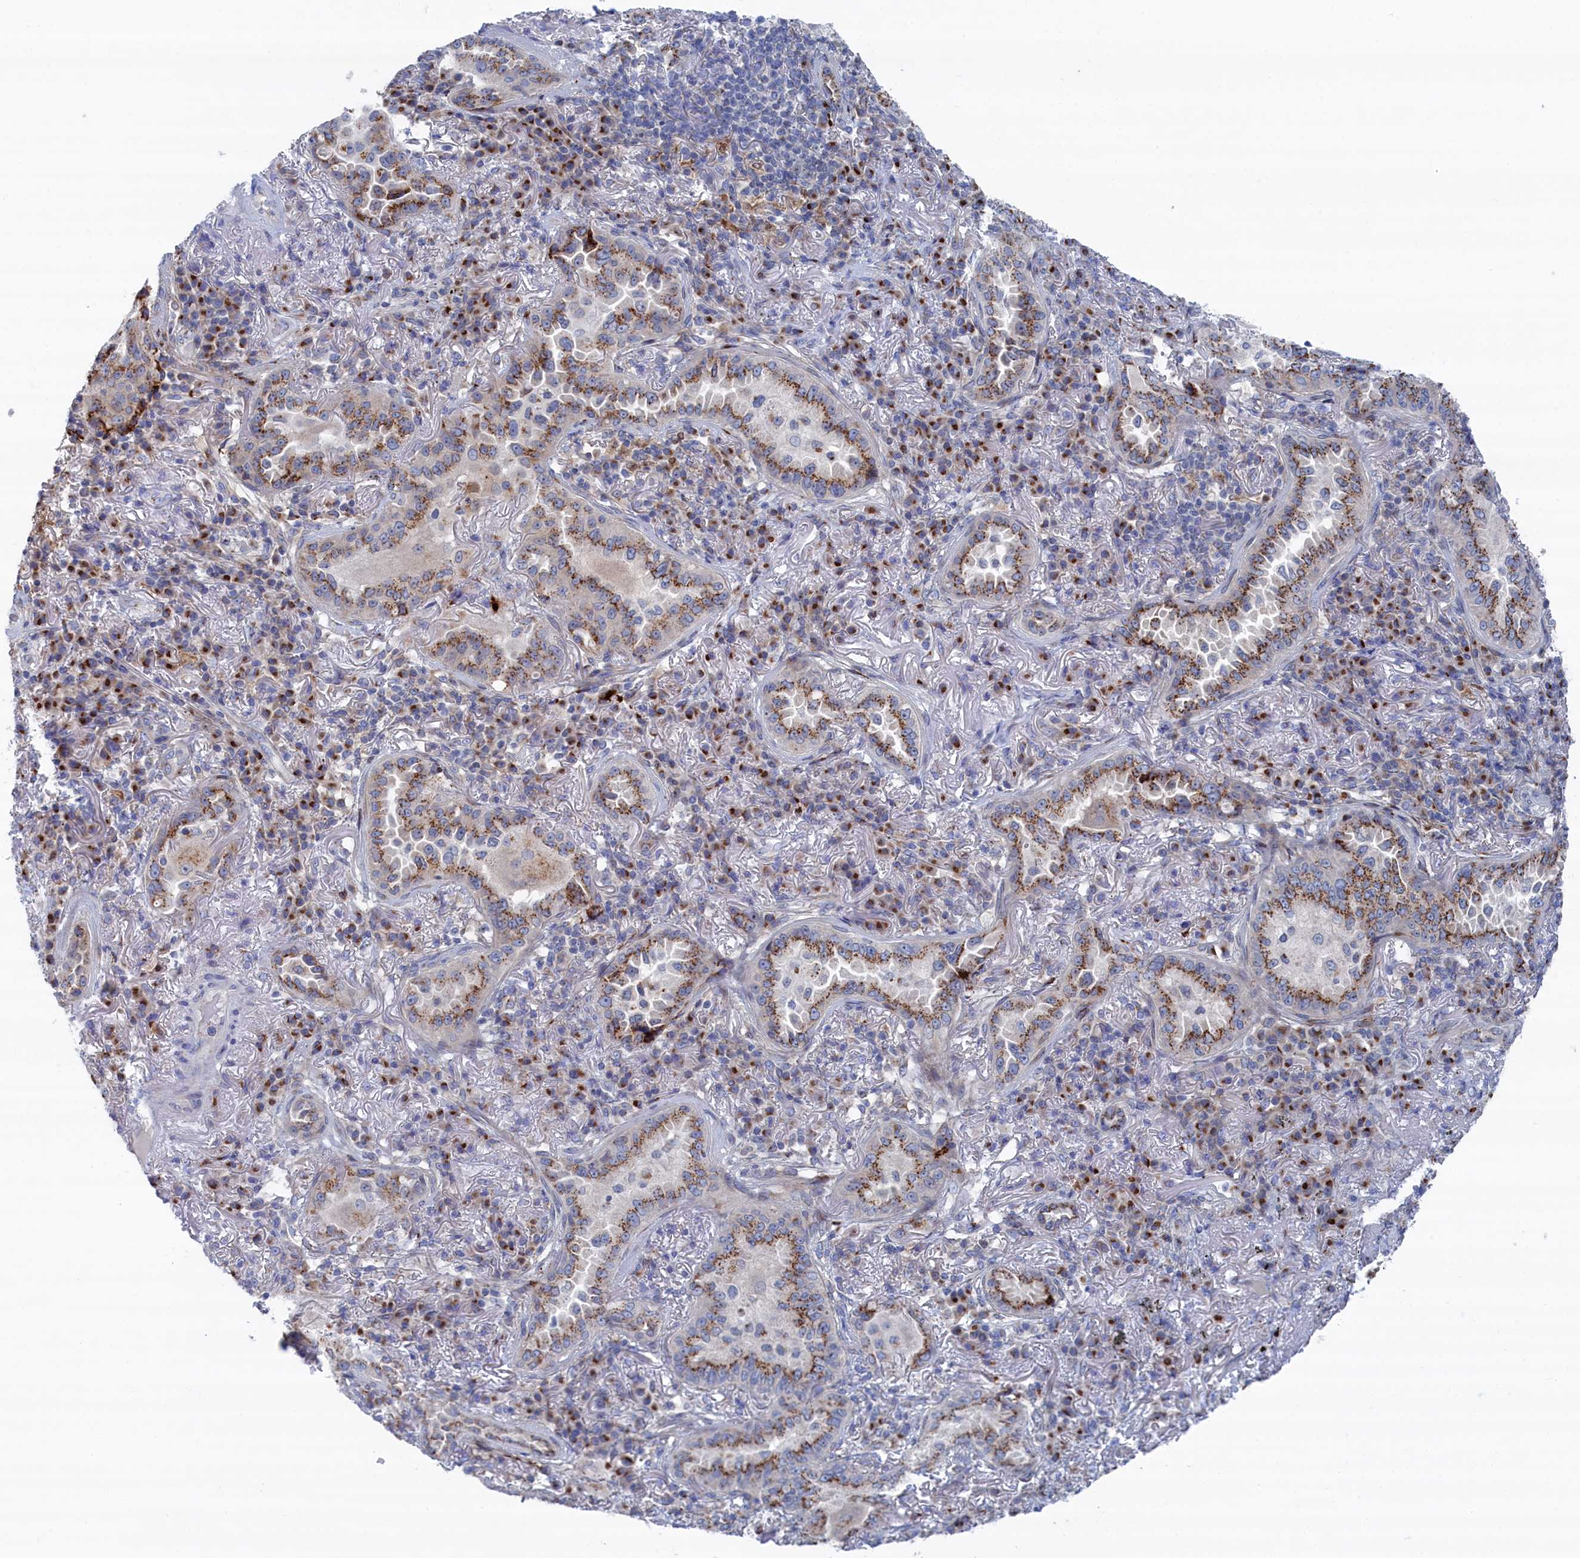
{"staining": {"intensity": "moderate", "quantity": ">75%", "location": "cytoplasmic/membranous"}, "tissue": "lung cancer", "cell_type": "Tumor cells", "image_type": "cancer", "snomed": [{"axis": "morphology", "description": "Adenocarcinoma, NOS"}, {"axis": "topography", "description": "Lung"}], "caption": "High-power microscopy captured an immunohistochemistry image of lung cancer (adenocarcinoma), revealing moderate cytoplasmic/membranous expression in approximately >75% of tumor cells.", "gene": "IRX1", "patient": {"sex": "female", "age": 69}}